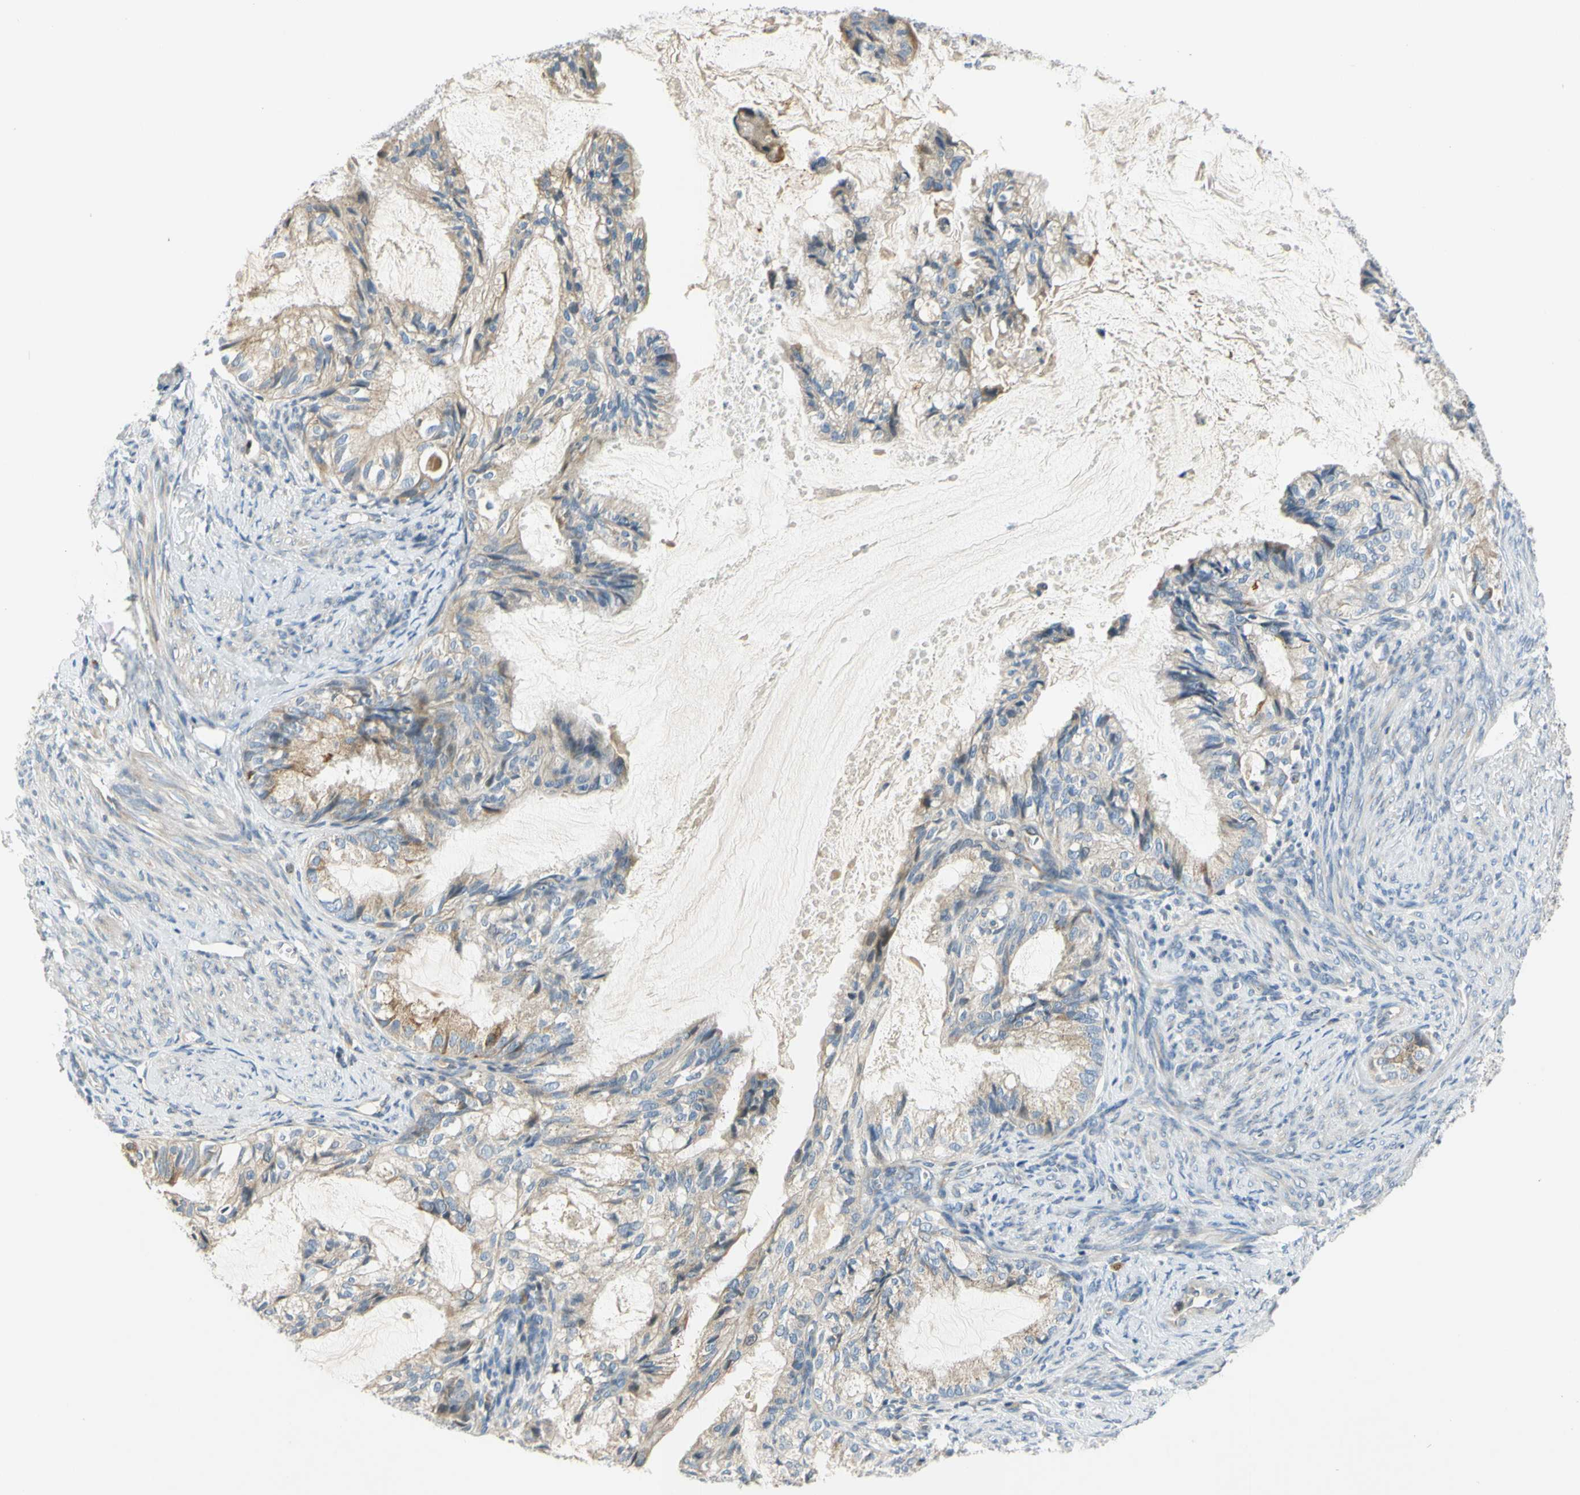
{"staining": {"intensity": "weak", "quantity": "25%-75%", "location": "cytoplasmic/membranous"}, "tissue": "cervical cancer", "cell_type": "Tumor cells", "image_type": "cancer", "snomed": [{"axis": "morphology", "description": "Normal tissue, NOS"}, {"axis": "morphology", "description": "Adenocarcinoma, NOS"}, {"axis": "topography", "description": "Cervix"}, {"axis": "topography", "description": "Endometrium"}], "caption": "Immunohistochemical staining of human cervical adenocarcinoma displays low levels of weak cytoplasmic/membranous staining in about 25%-75% of tumor cells.", "gene": "CCNB2", "patient": {"sex": "female", "age": 86}}